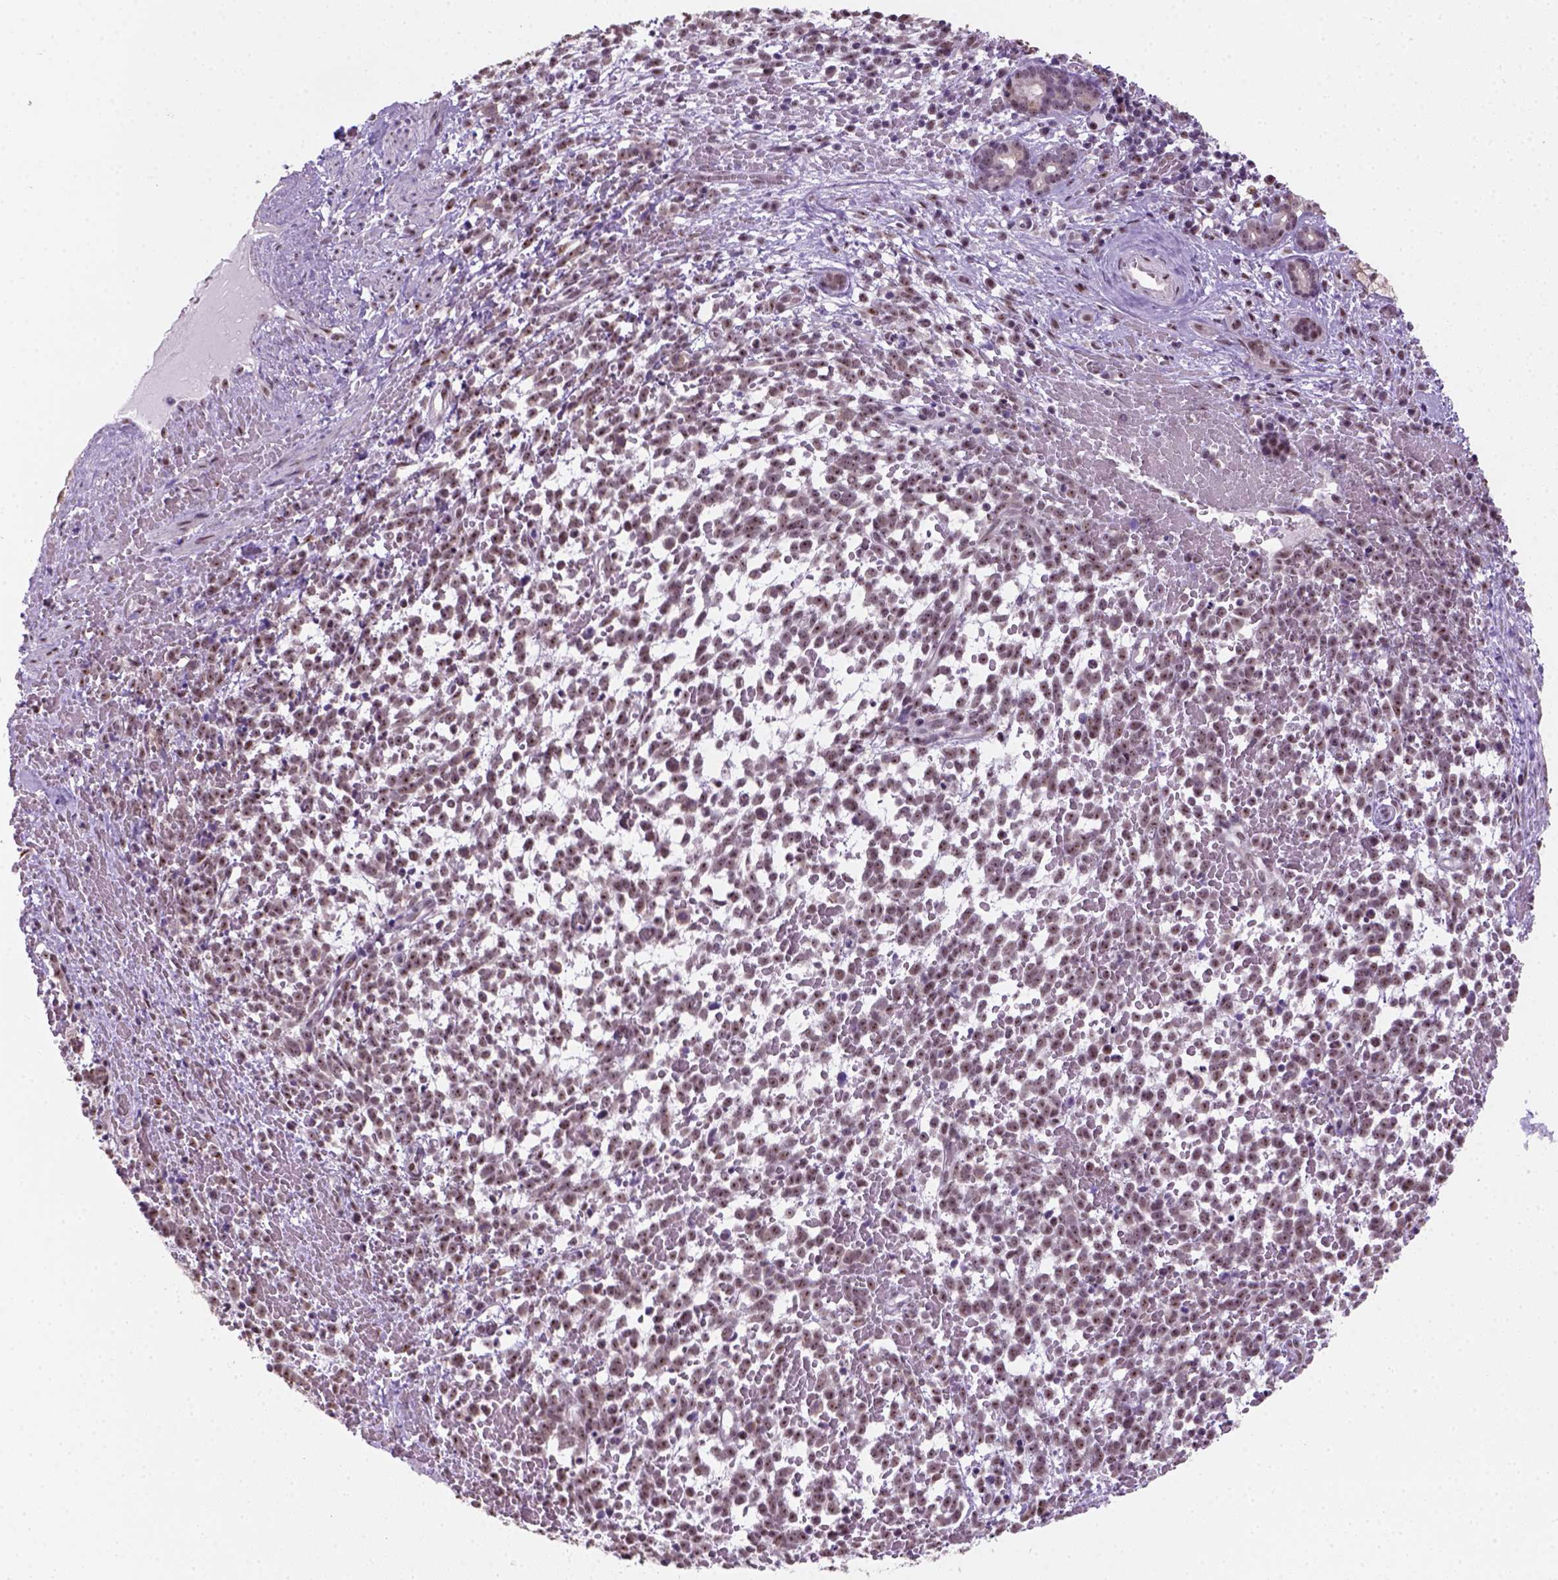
{"staining": {"intensity": "moderate", "quantity": ">75%", "location": "nuclear"}, "tissue": "melanoma", "cell_type": "Tumor cells", "image_type": "cancer", "snomed": [{"axis": "morphology", "description": "Malignant melanoma, NOS"}, {"axis": "topography", "description": "Skin"}], "caption": "Immunohistochemical staining of malignant melanoma reveals medium levels of moderate nuclear positivity in about >75% of tumor cells.", "gene": "DDX50", "patient": {"sex": "female", "age": 70}}